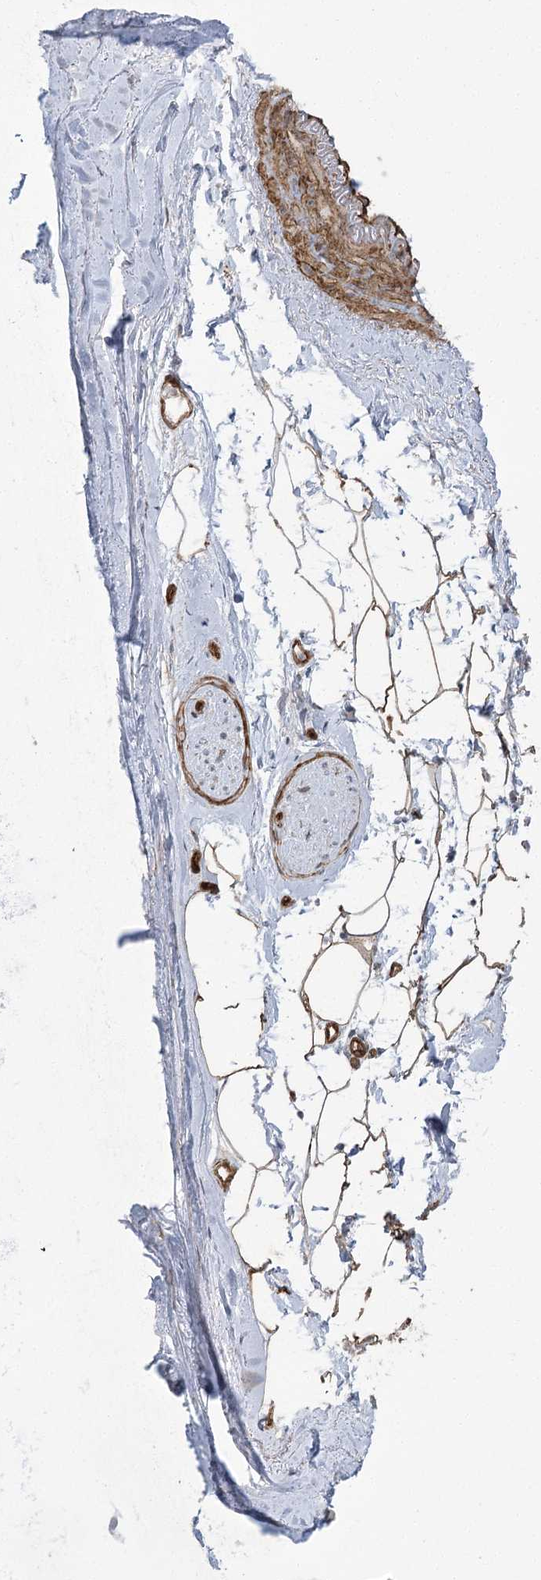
{"staining": {"intensity": "moderate", "quantity": ">75%", "location": "cytoplasmic/membranous"}, "tissue": "adipose tissue", "cell_type": "Adipocytes", "image_type": "normal", "snomed": [{"axis": "morphology", "description": "Normal tissue, NOS"}, {"axis": "topography", "description": "Cartilage tissue"}, {"axis": "topography", "description": "Bronchus"}], "caption": "High-power microscopy captured an immunohistochemistry photomicrograph of unremarkable adipose tissue, revealing moderate cytoplasmic/membranous staining in about >75% of adipocytes. The protein of interest is stained brown, and the nuclei are stained in blue (DAB (3,3'-diaminobenzidine) IHC with brightfield microscopy, high magnification).", "gene": "AMTN", "patient": {"sex": "female", "age": 73}}